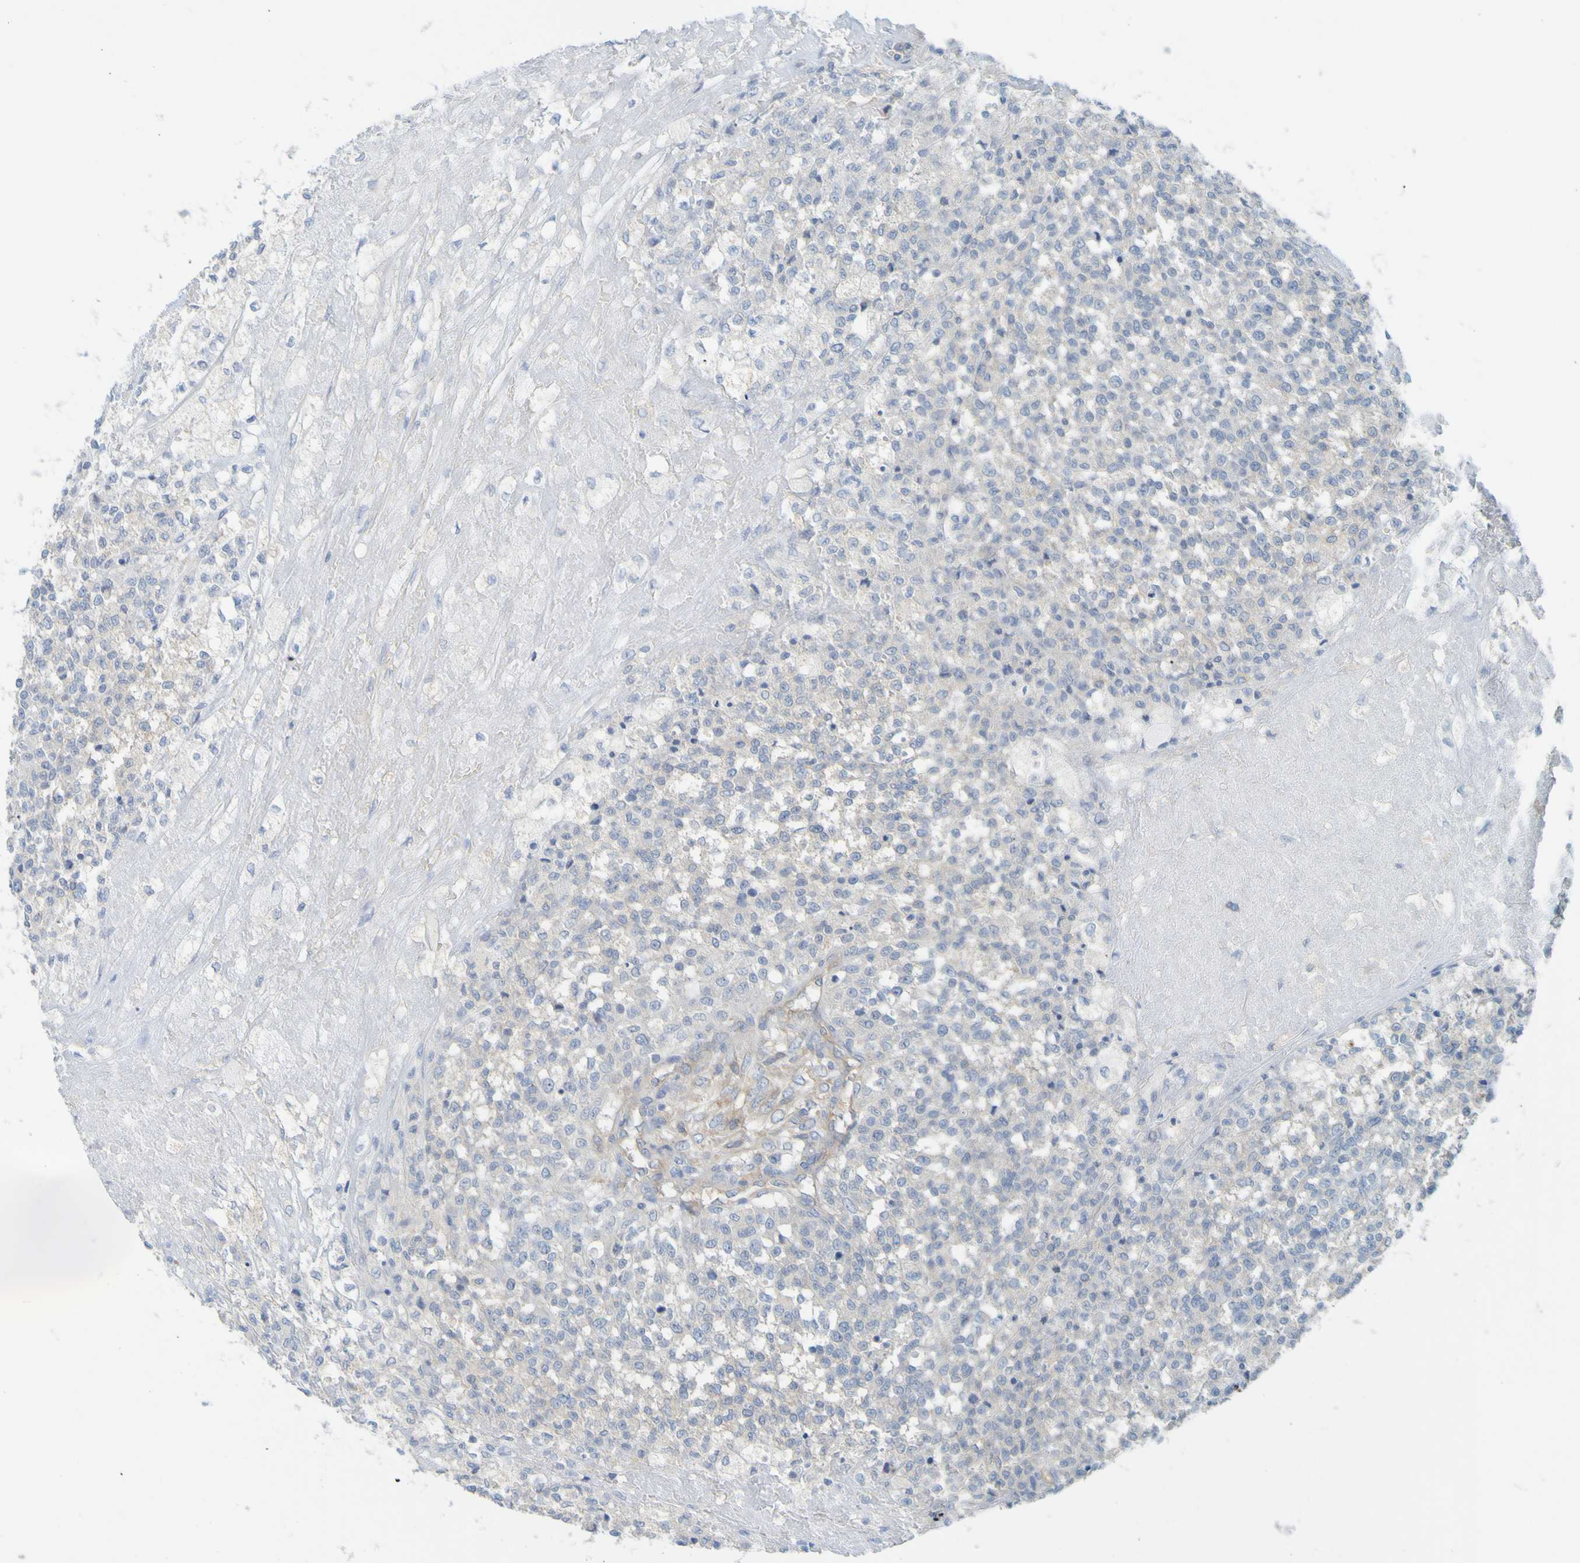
{"staining": {"intensity": "negative", "quantity": "none", "location": "none"}, "tissue": "testis cancer", "cell_type": "Tumor cells", "image_type": "cancer", "snomed": [{"axis": "morphology", "description": "Seminoma, NOS"}, {"axis": "topography", "description": "Testis"}], "caption": "This is an immunohistochemistry (IHC) image of seminoma (testis). There is no positivity in tumor cells.", "gene": "APPL1", "patient": {"sex": "male", "age": 59}}